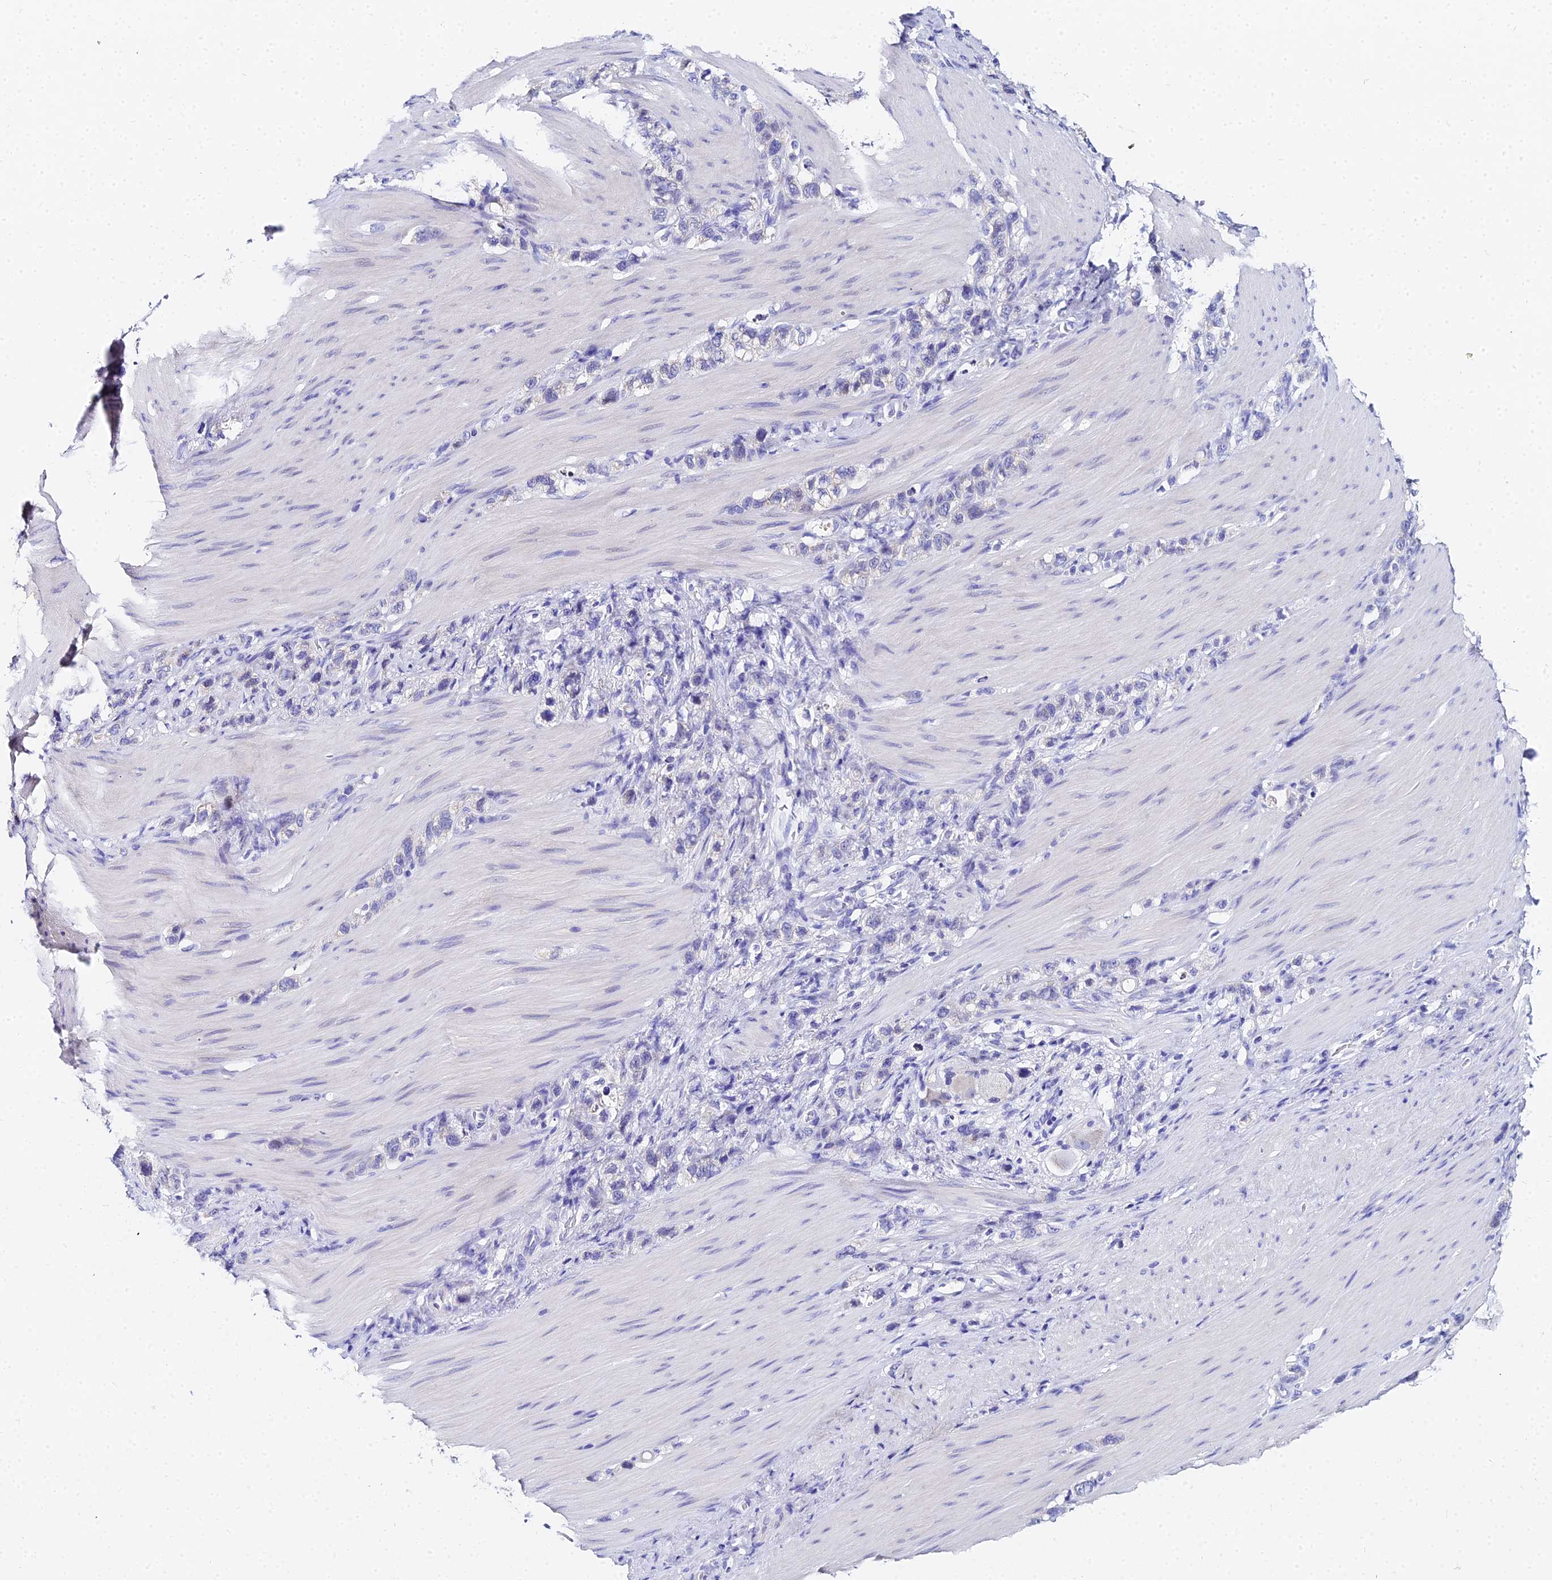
{"staining": {"intensity": "negative", "quantity": "none", "location": "none"}, "tissue": "stomach cancer", "cell_type": "Tumor cells", "image_type": "cancer", "snomed": [{"axis": "morphology", "description": "Adenocarcinoma, NOS"}, {"axis": "topography", "description": "Stomach"}], "caption": "This micrograph is of stomach adenocarcinoma stained with immunohistochemistry to label a protein in brown with the nuclei are counter-stained blue. There is no positivity in tumor cells.", "gene": "OCM", "patient": {"sex": "female", "age": 65}}